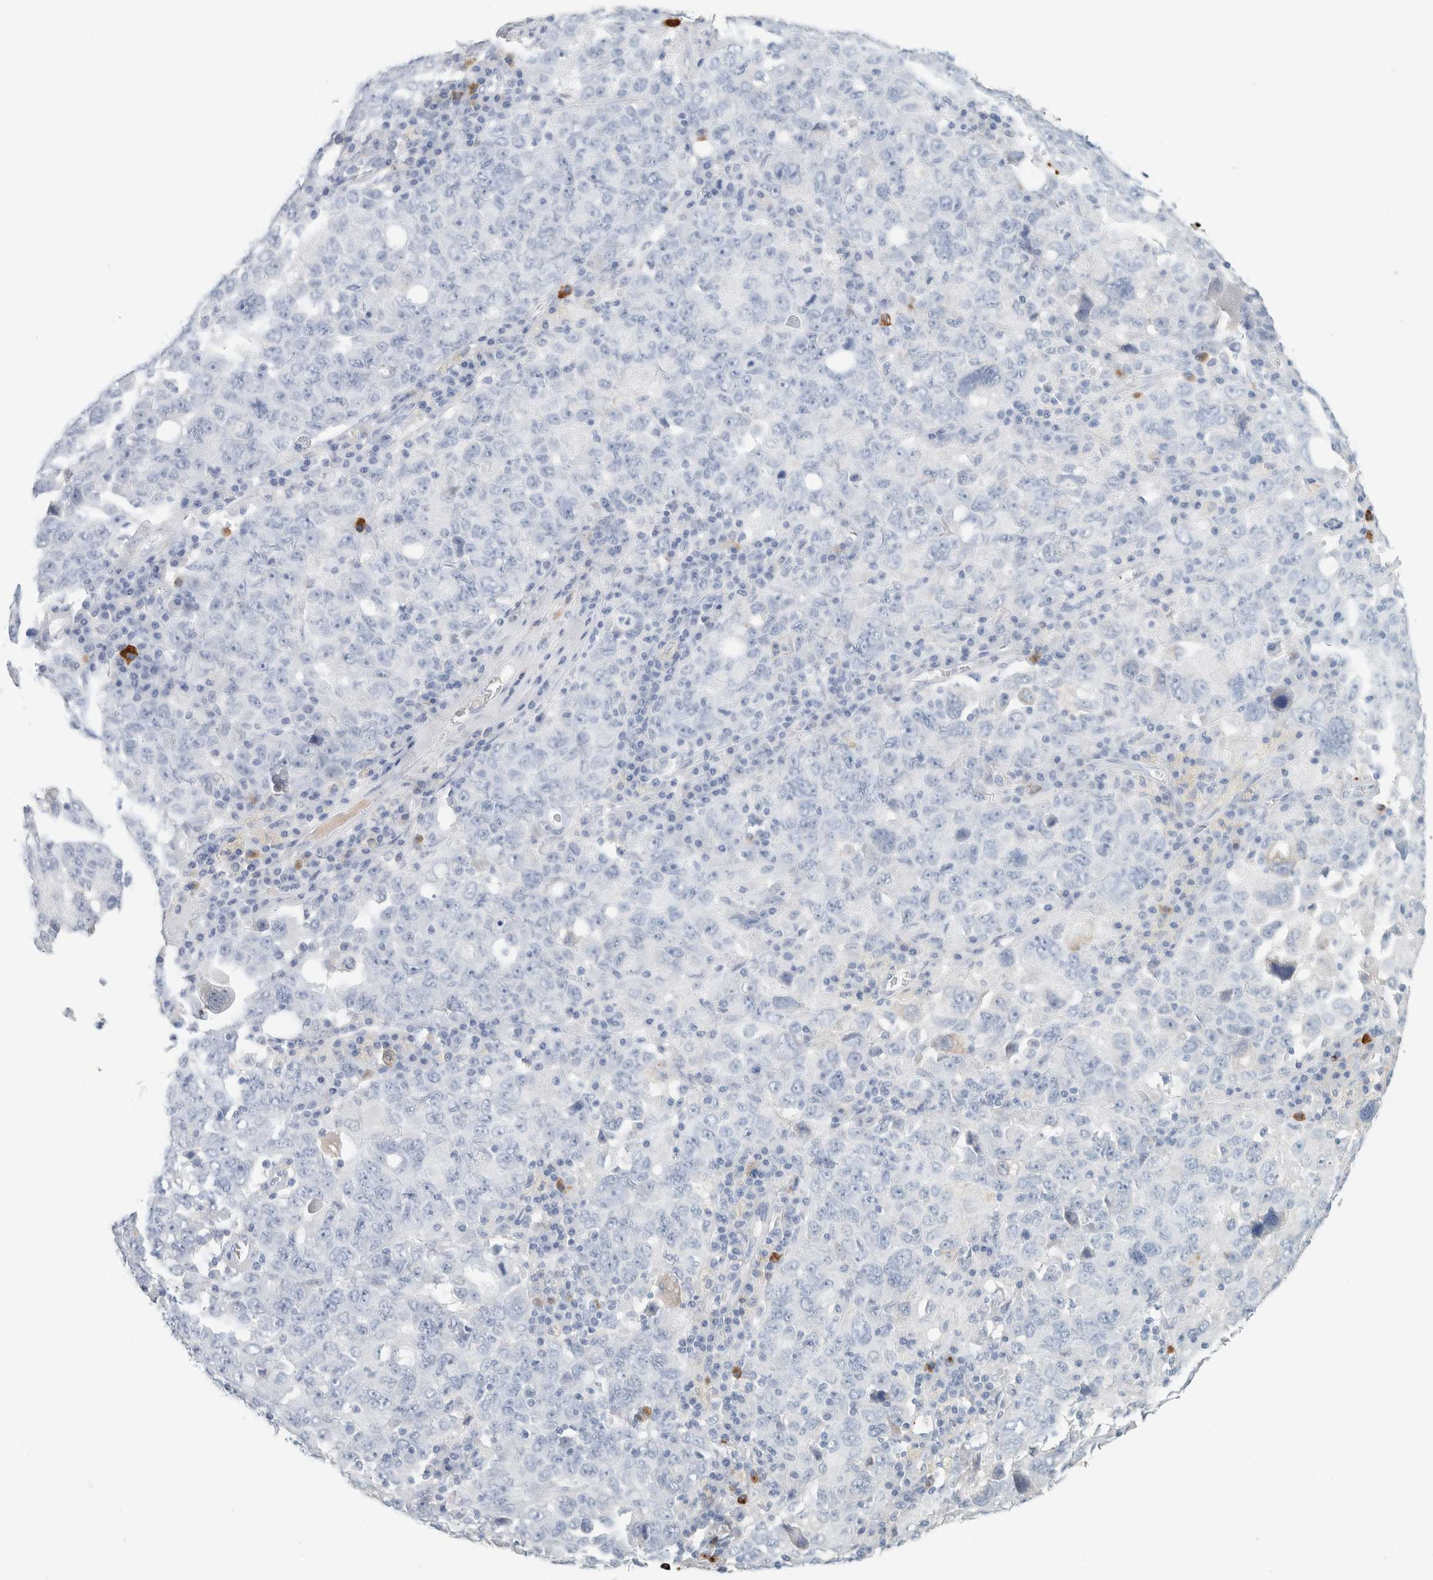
{"staining": {"intensity": "negative", "quantity": "none", "location": "none"}, "tissue": "ovarian cancer", "cell_type": "Tumor cells", "image_type": "cancer", "snomed": [{"axis": "morphology", "description": "Carcinoma, endometroid"}, {"axis": "topography", "description": "Ovary"}], "caption": "A high-resolution photomicrograph shows immunohistochemistry (IHC) staining of ovarian cancer (endometroid carcinoma), which reveals no significant expression in tumor cells. (Brightfield microscopy of DAB IHC at high magnification).", "gene": "IL6", "patient": {"sex": "female", "age": 62}}